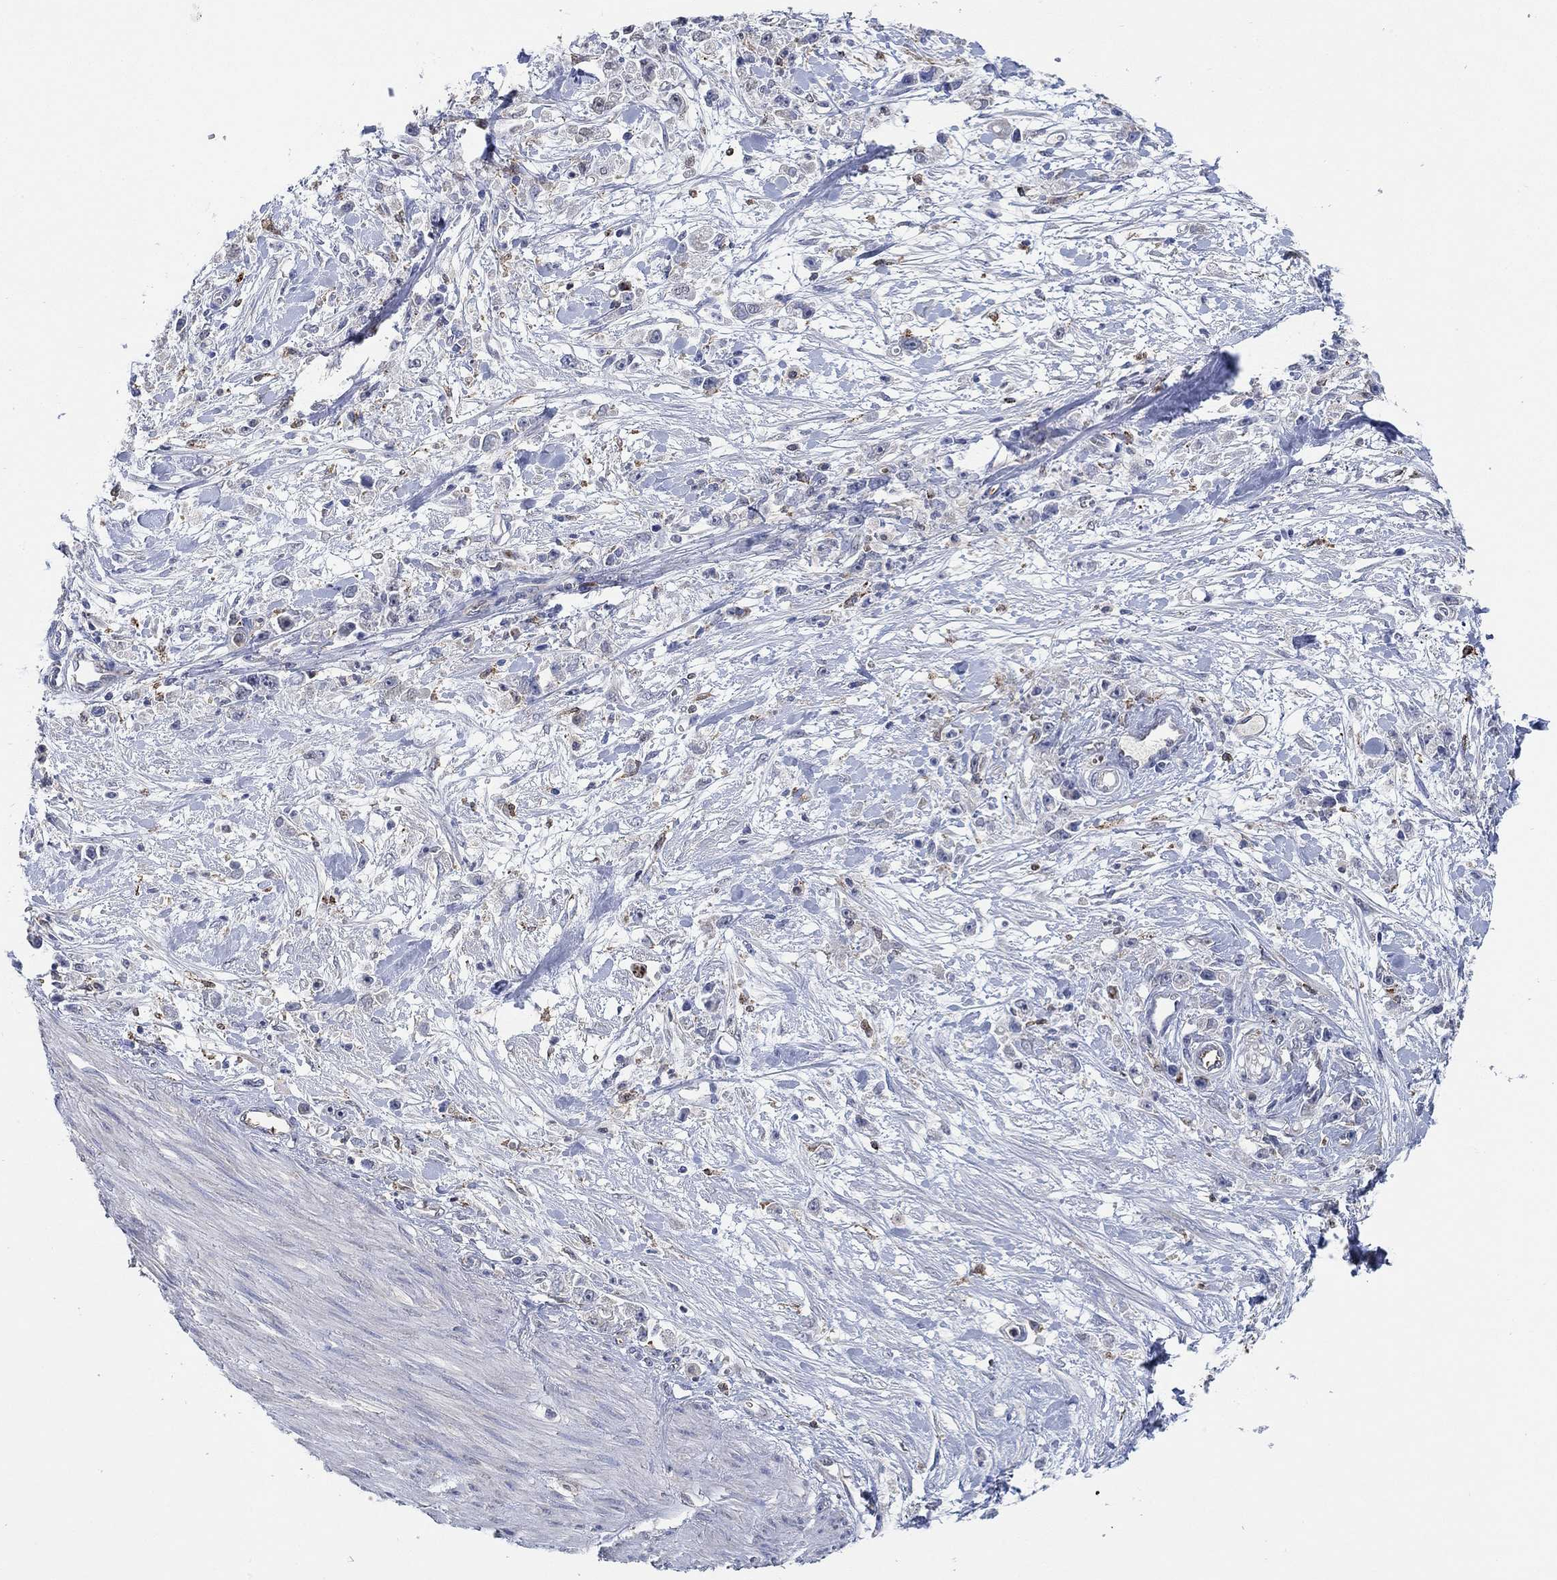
{"staining": {"intensity": "negative", "quantity": "none", "location": "none"}, "tissue": "stomach cancer", "cell_type": "Tumor cells", "image_type": "cancer", "snomed": [{"axis": "morphology", "description": "Adenocarcinoma, NOS"}, {"axis": "topography", "description": "Stomach"}], "caption": "Immunohistochemistry (IHC) of adenocarcinoma (stomach) demonstrates no staining in tumor cells.", "gene": "MPP1", "patient": {"sex": "female", "age": 59}}